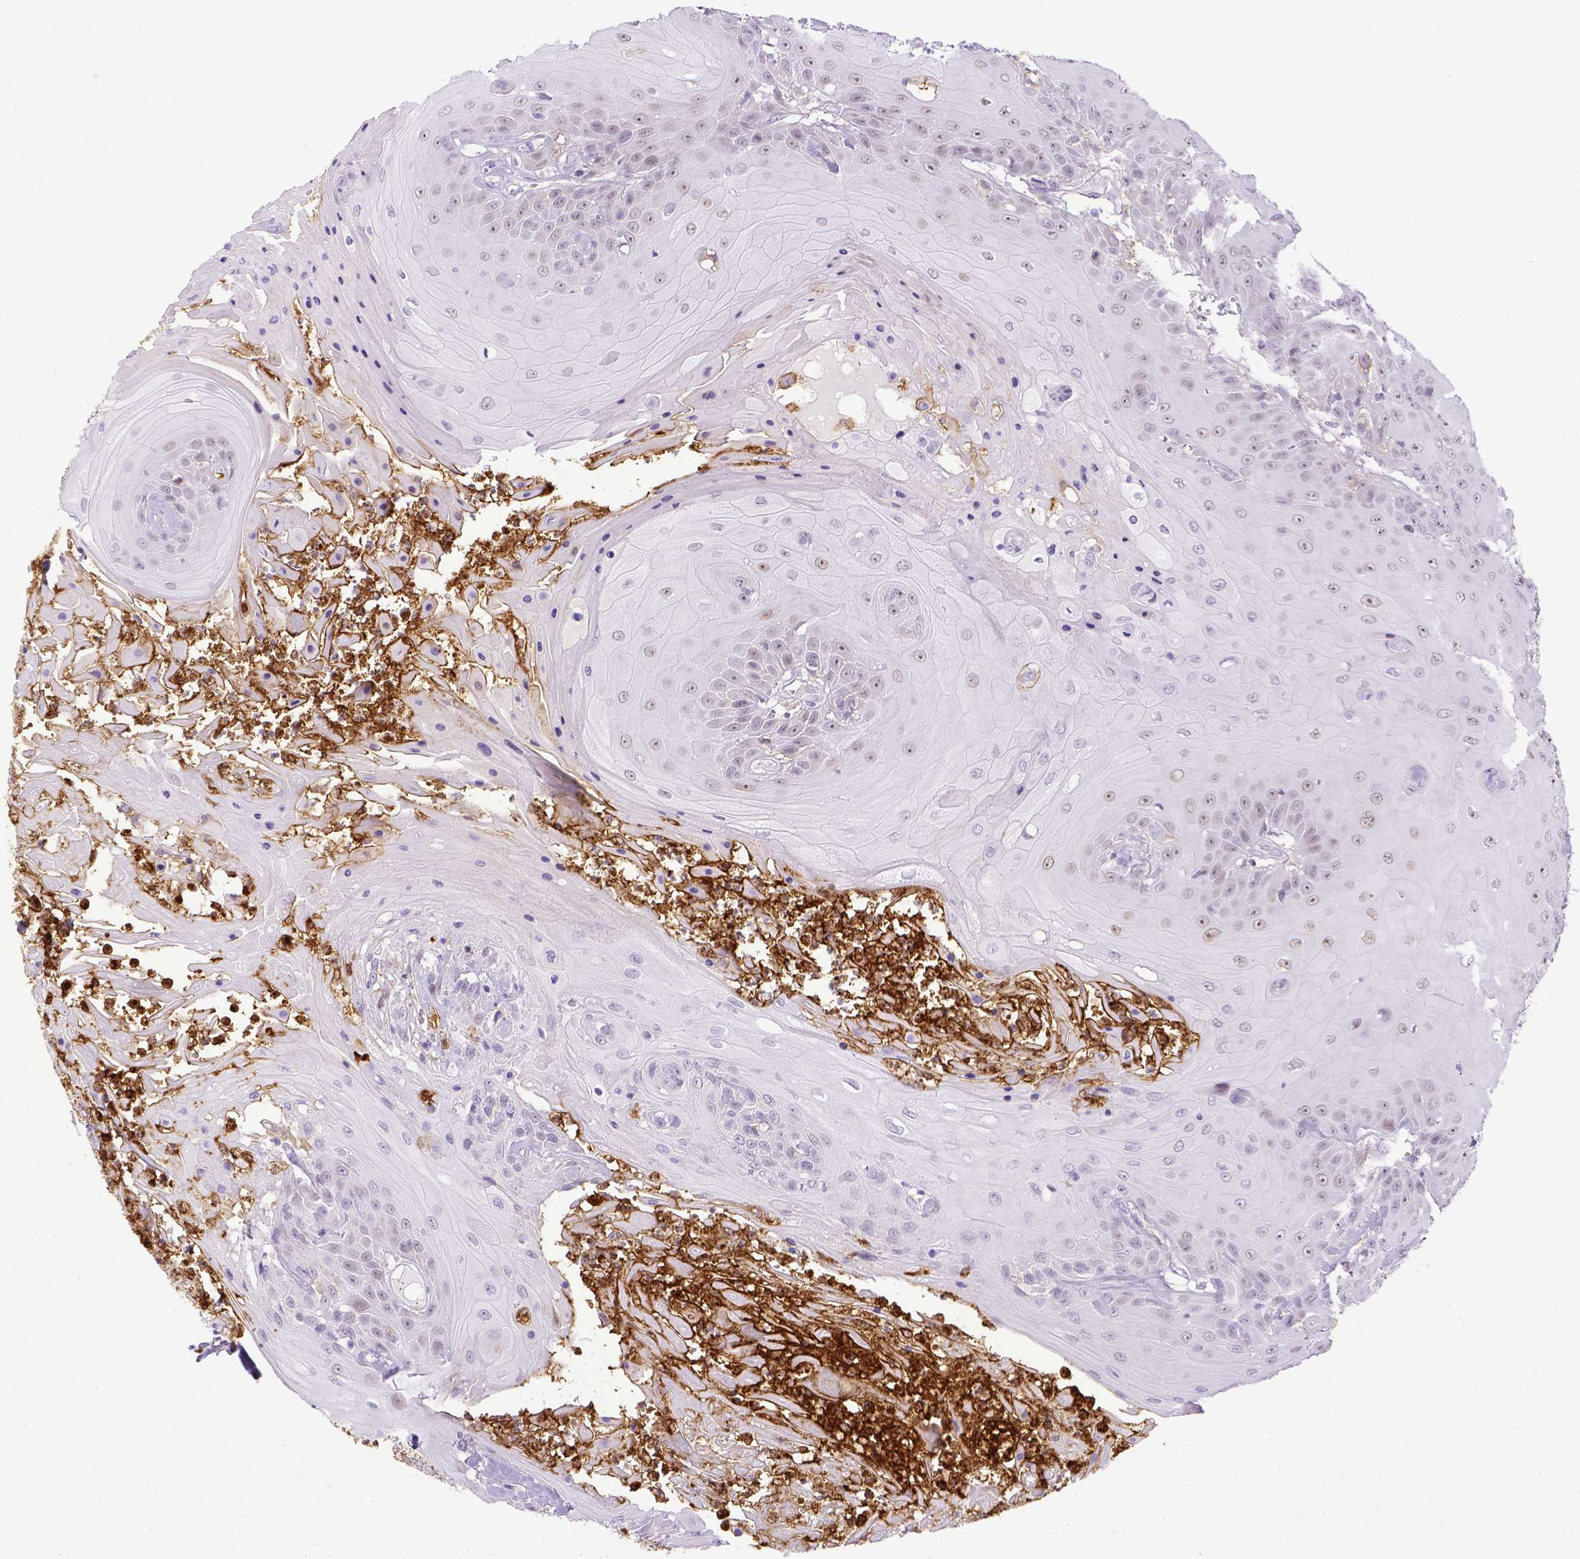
{"staining": {"intensity": "negative", "quantity": "none", "location": "none"}, "tissue": "head and neck cancer", "cell_type": "Tumor cells", "image_type": "cancer", "snomed": [{"axis": "morphology", "description": "Squamous cell carcinoma, NOS"}, {"axis": "topography", "description": "Skin"}, {"axis": "topography", "description": "Head-Neck"}], "caption": "Photomicrograph shows no significant protein positivity in tumor cells of squamous cell carcinoma (head and neck). (DAB (3,3'-diaminobenzidine) immunohistochemistry with hematoxylin counter stain).", "gene": "ITGAM", "patient": {"sex": "male", "age": 80}}